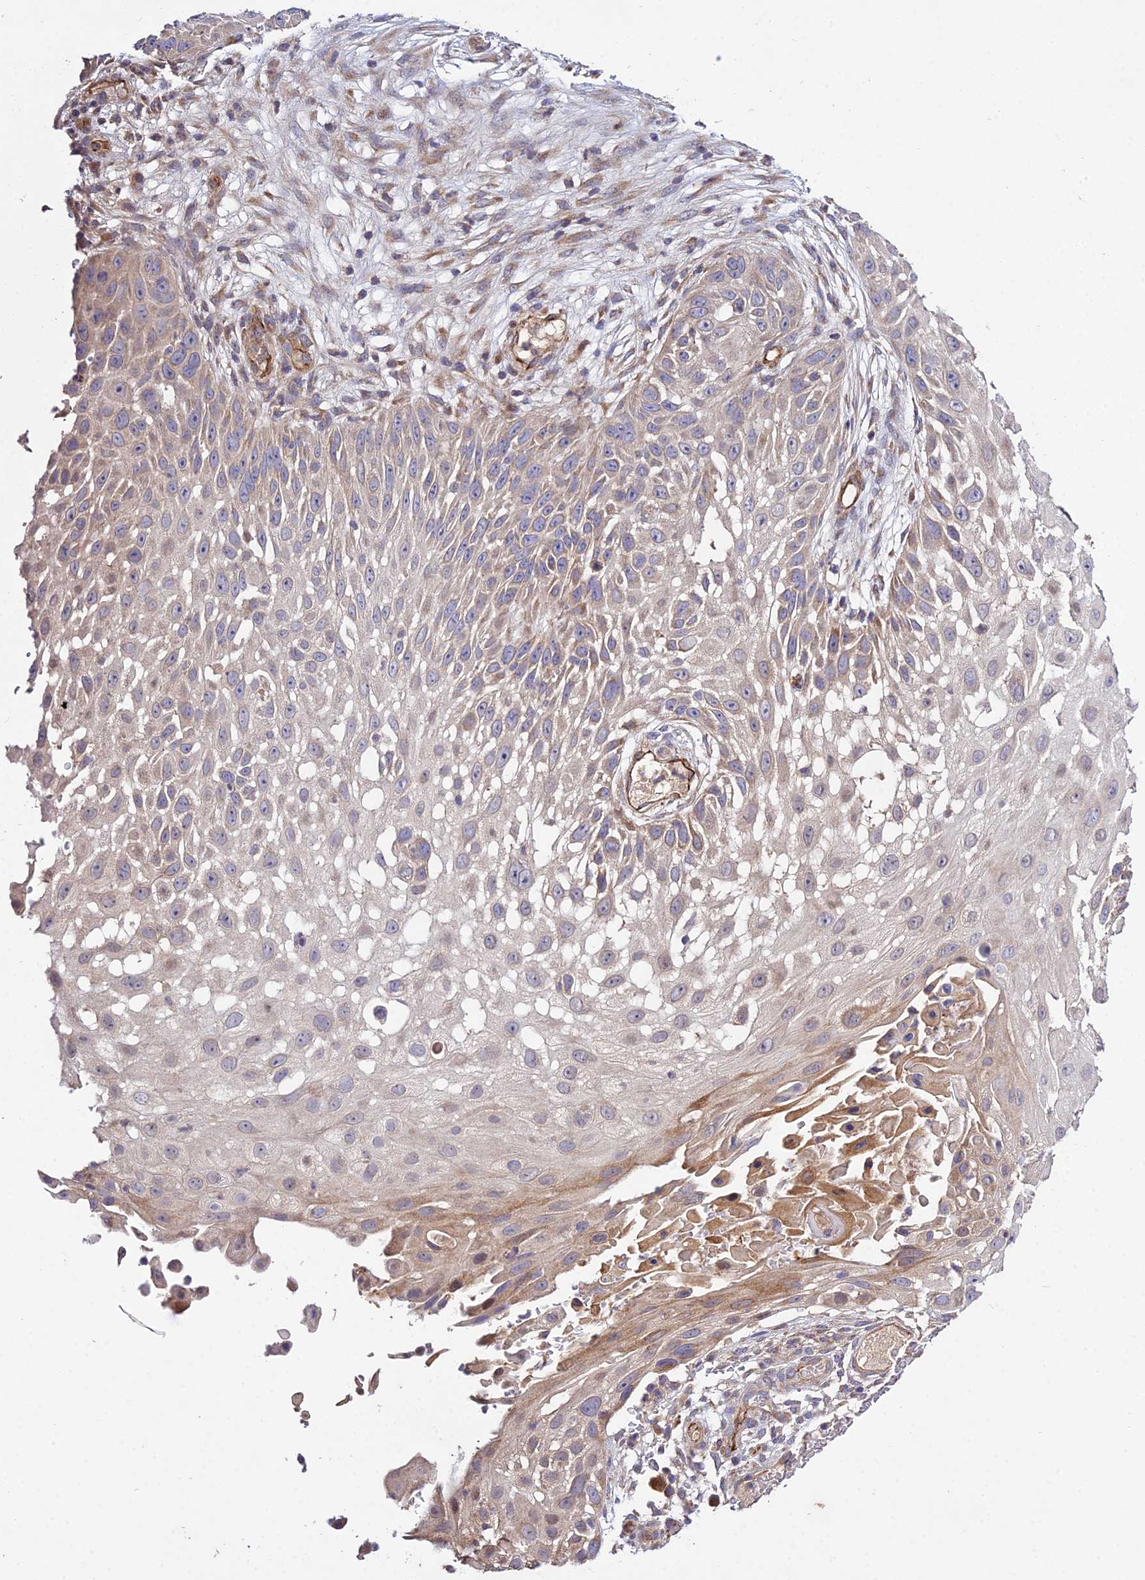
{"staining": {"intensity": "weak", "quantity": "<25%", "location": "cytoplasmic/membranous"}, "tissue": "skin cancer", "cell_type": "Tumor cells", "image_type": "cancer", "snomed": [{"axis": "morphology", "description": "Squamous cell carcinoma, NOS"}, {"axis": "topography", "description": "Skin"}], "caption": "The micrograph demonstrates no significant positivity in tumor cells of skin cancer (squamous cell carcinoma).", "gene": "GRTP1", "patient": {"sex": "female", "age": 44}}